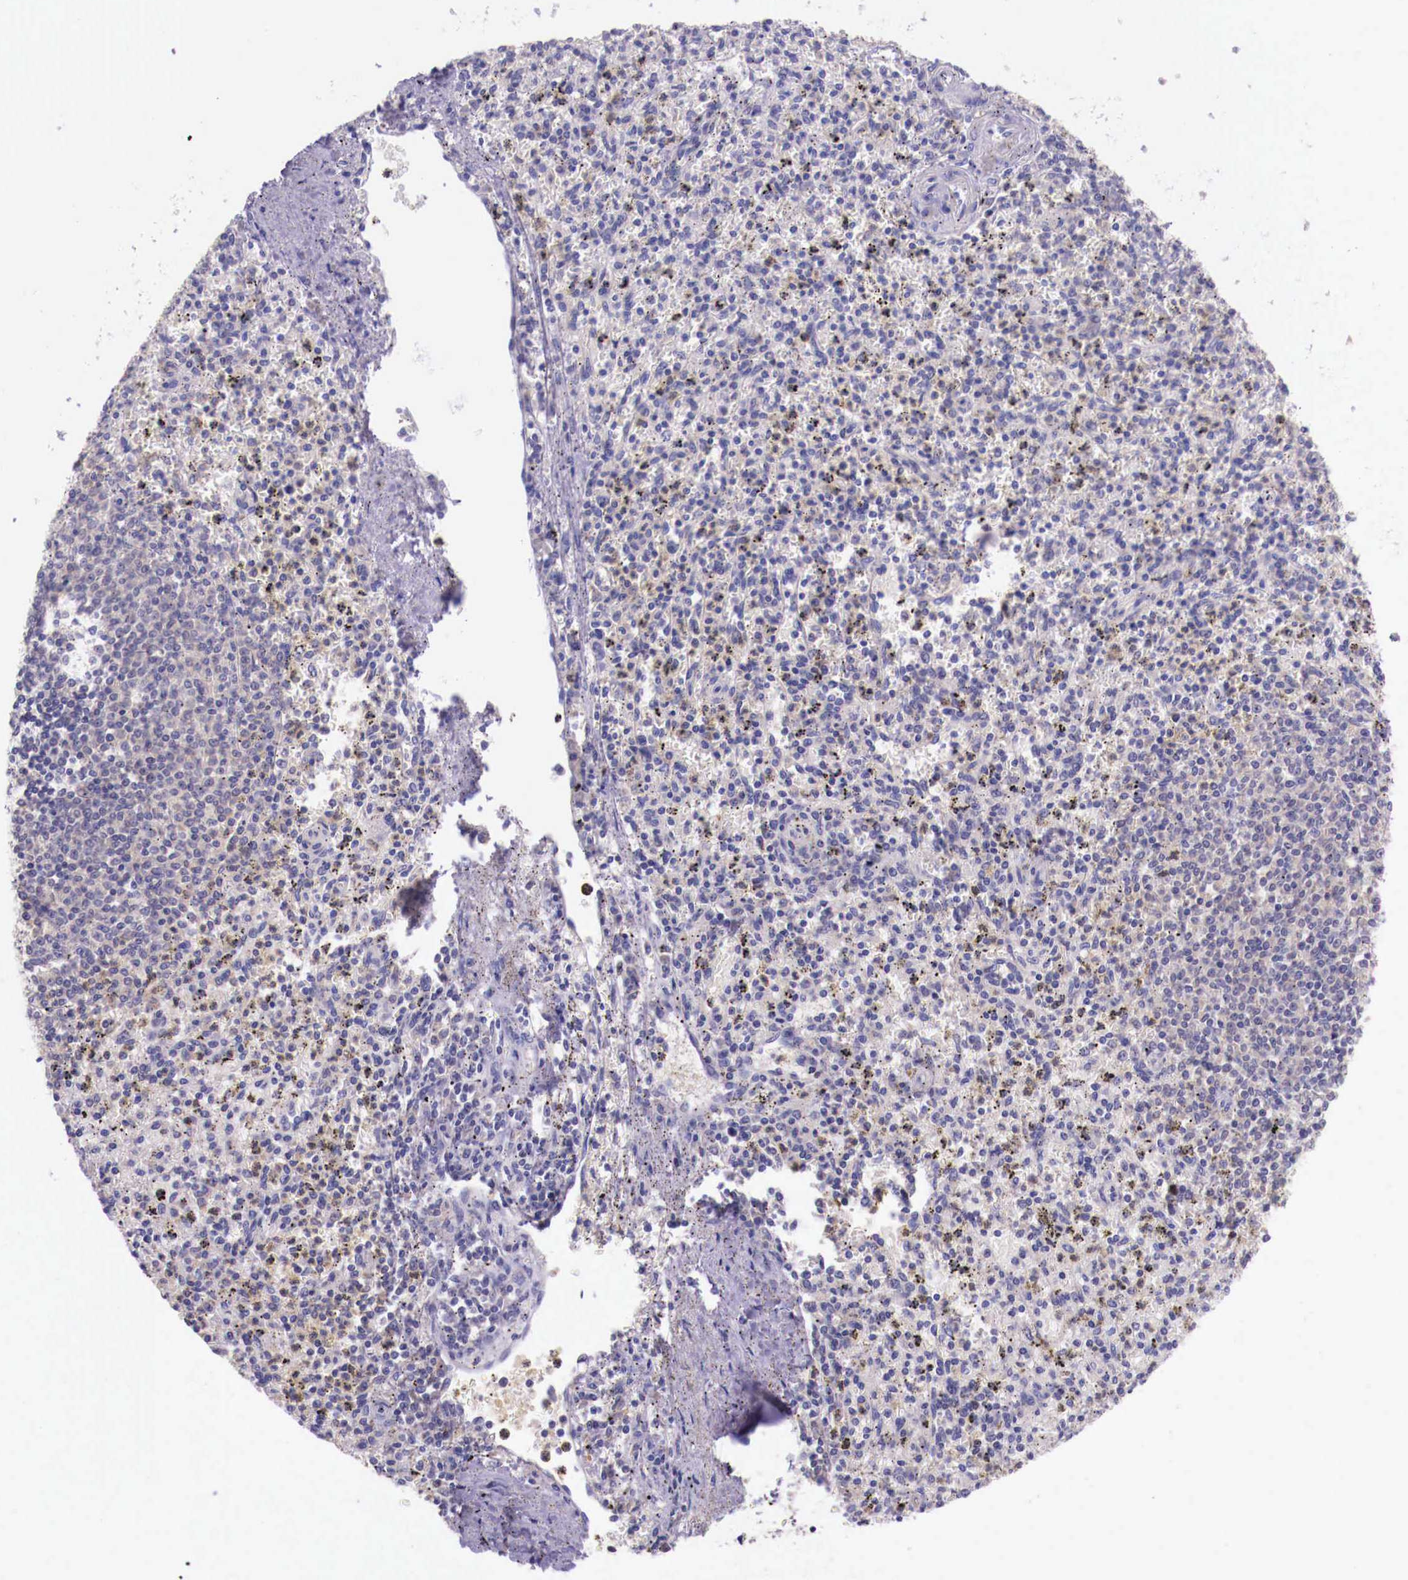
{"staining": {"intensity": "weak", "quantity": "25%-75%", "location": "cytoplasmic/membranous"}, "tissue": "spleen", "cell_type": "Cells in red pulp", "image_type": "normal", "snomed": [{"axis": "morphology", "description": "Normal tissue, NOS"}, {"axis": "topography", "description": "Spleen"}], "caption": "IHC image of normal spleen stained for a protein (brown), which displays low levels of weak cytoplasmic/membranous positivity in about 25%-75% of cells in red pulp.", "gene": "GRIPAP1", "patient": {"sex": "male", "age": 72}}